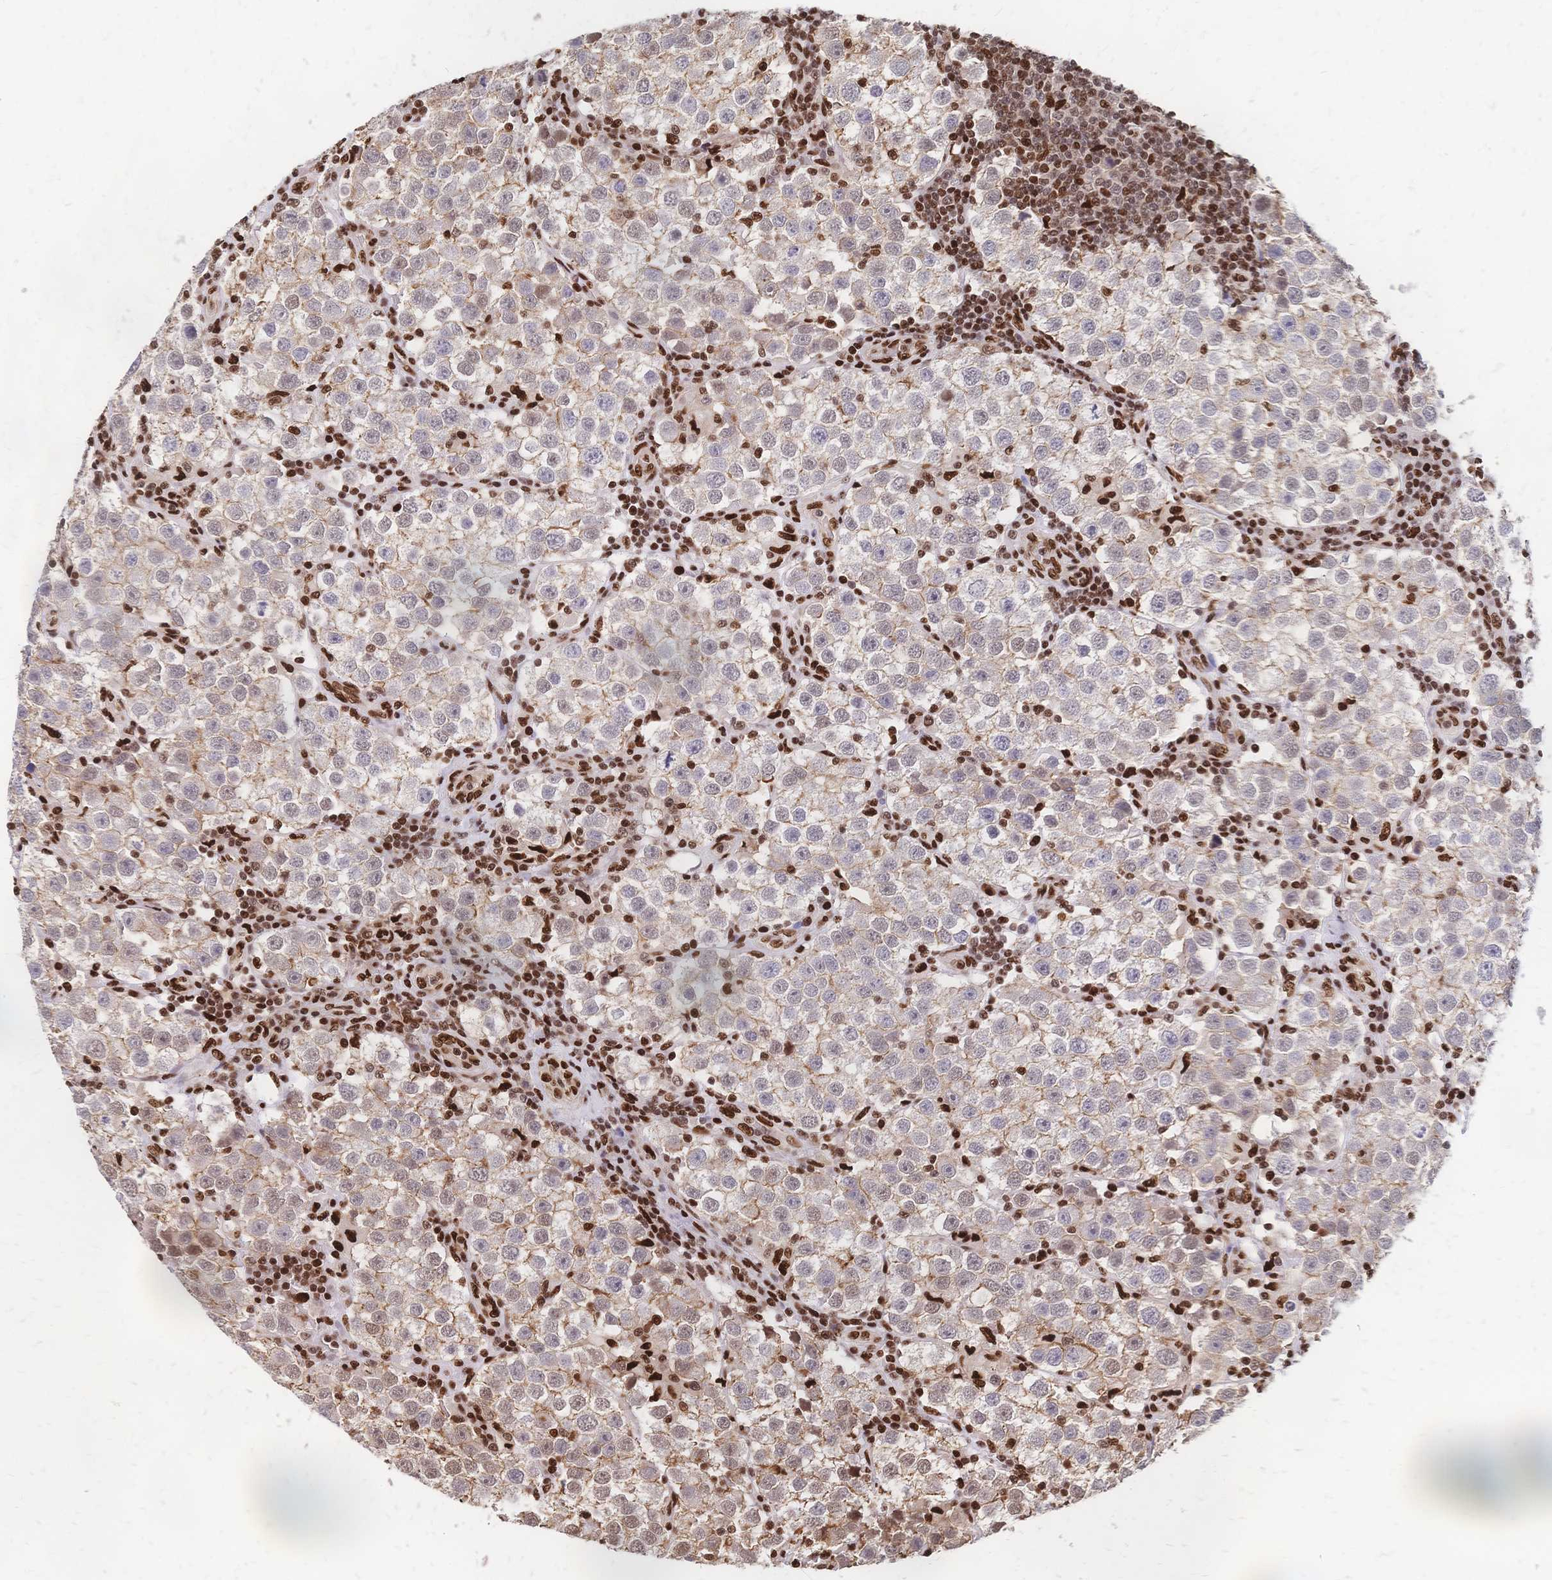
{"staining": {"intensity": "weak", "quantity": "25%-75%", "location": "cytoplasmic/membranous"}, "tissue": "testis cancer", "cell_type": "Tumor cells", "image_type": "cancer", "snomed": [{"axis": "morphology", "description": "Seminoma, NOS"}, {"axis": "topography", "description": "Testis"}], "caption": "DAB immunohistochemical staining of testis cancer (seminoma) reveals weak cytoplasmic/membranous protein positivity in approximately 25%-75% of tumor cells.", "gene": "HDGF", "patient": {"sex": "male", "age": 37}}